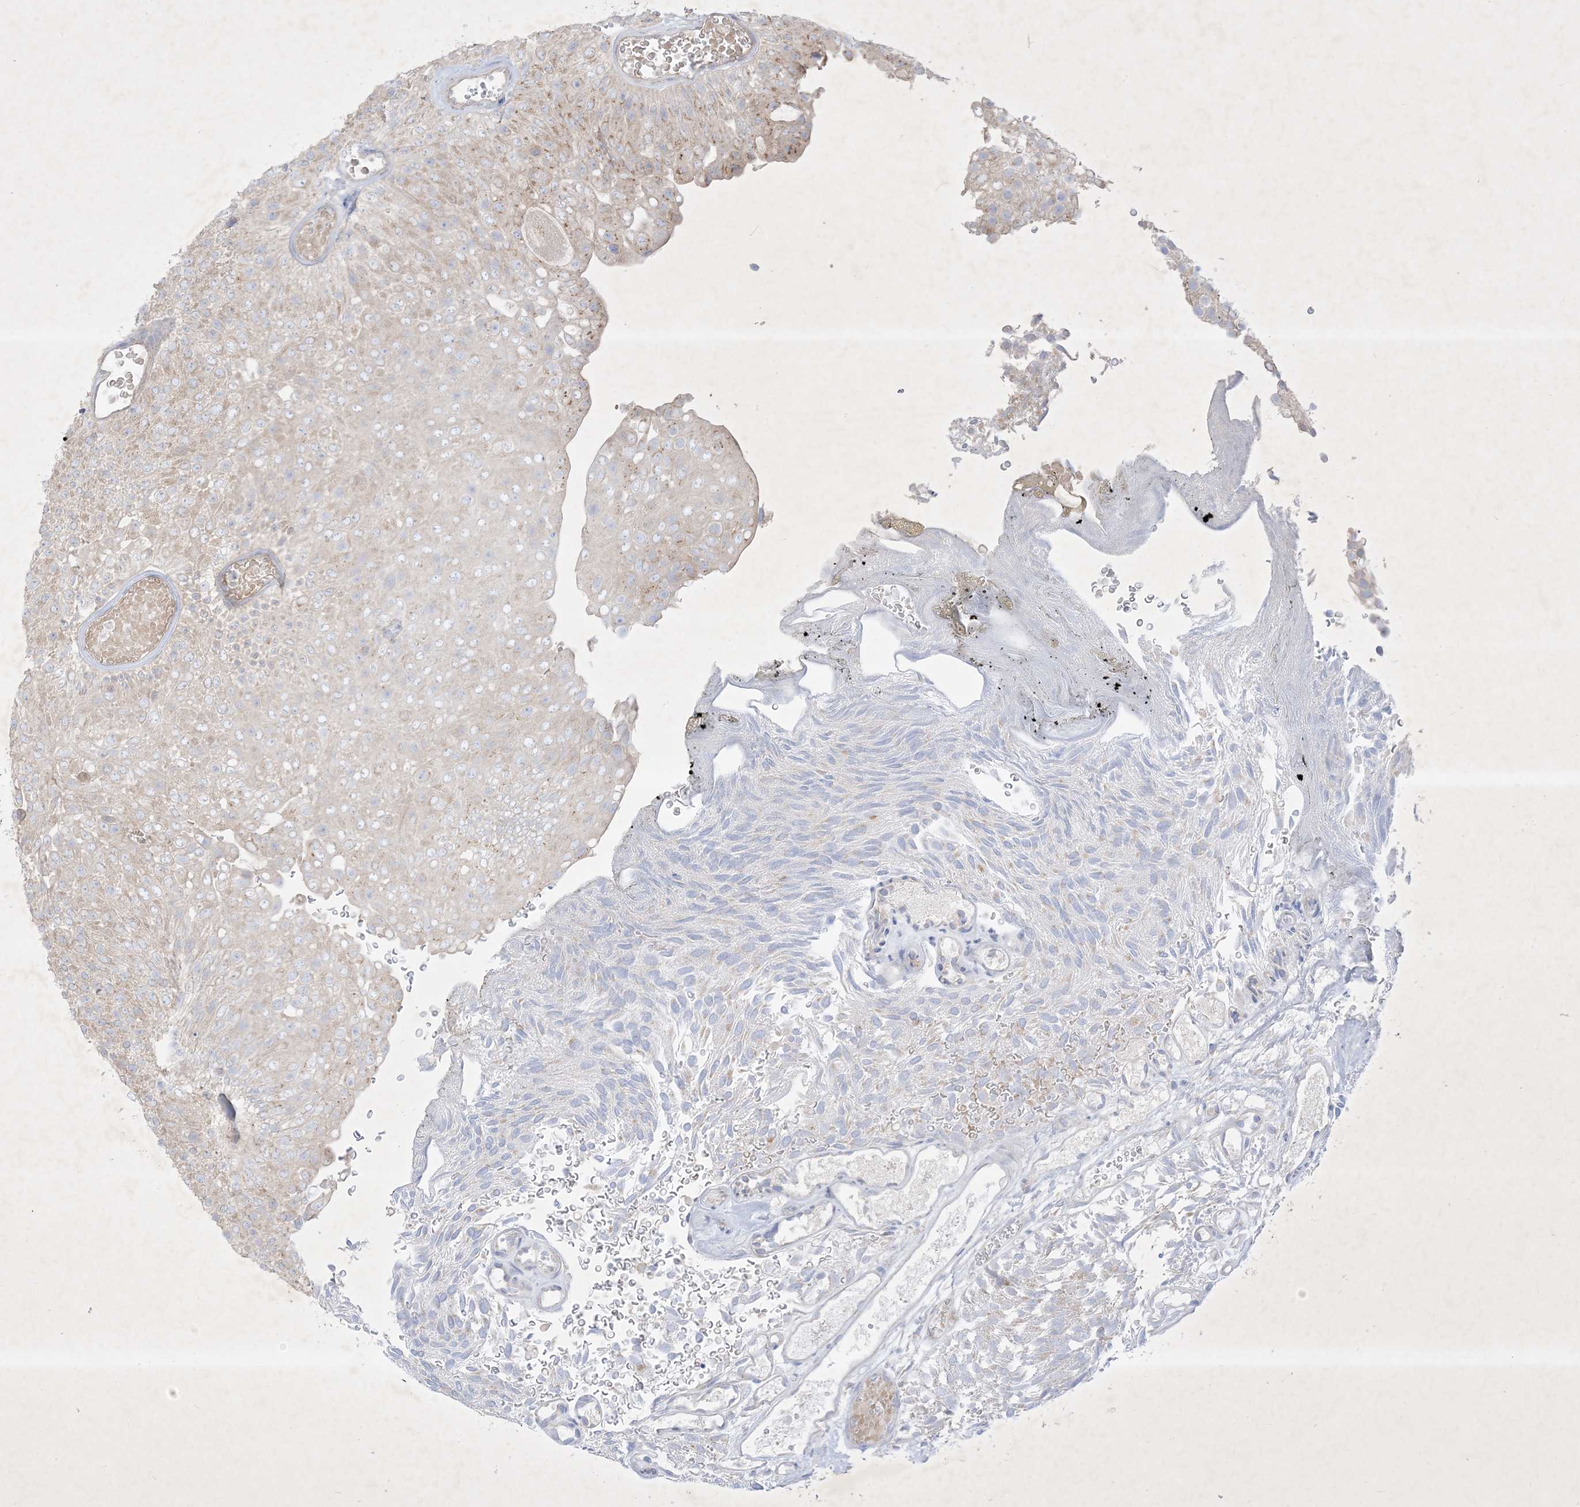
{"staining": {"intensity": "weak", "quantity": "<25%", "location": "cytoplasmic/membranous"}, "tissue": "urothelial cancer", "cell_type": "Tumor cells", "image_type": "cancer", "snomed": [{"axis": "morphology", "description": "Urothelial carcinoma, Low grade"}, {"axis": "topography", "description": "Urinary bladder"}], "caption": "Immunohistochemistry (IHC) histopathology image of neoplastic tissue: urothelial cancer stained with DAB (3,3'-diaminobenzidine) shows no significant protein positivity in tumor cells.", "gene": "PLEKHA3", "patient": {"sex": "male", "age": 78}}